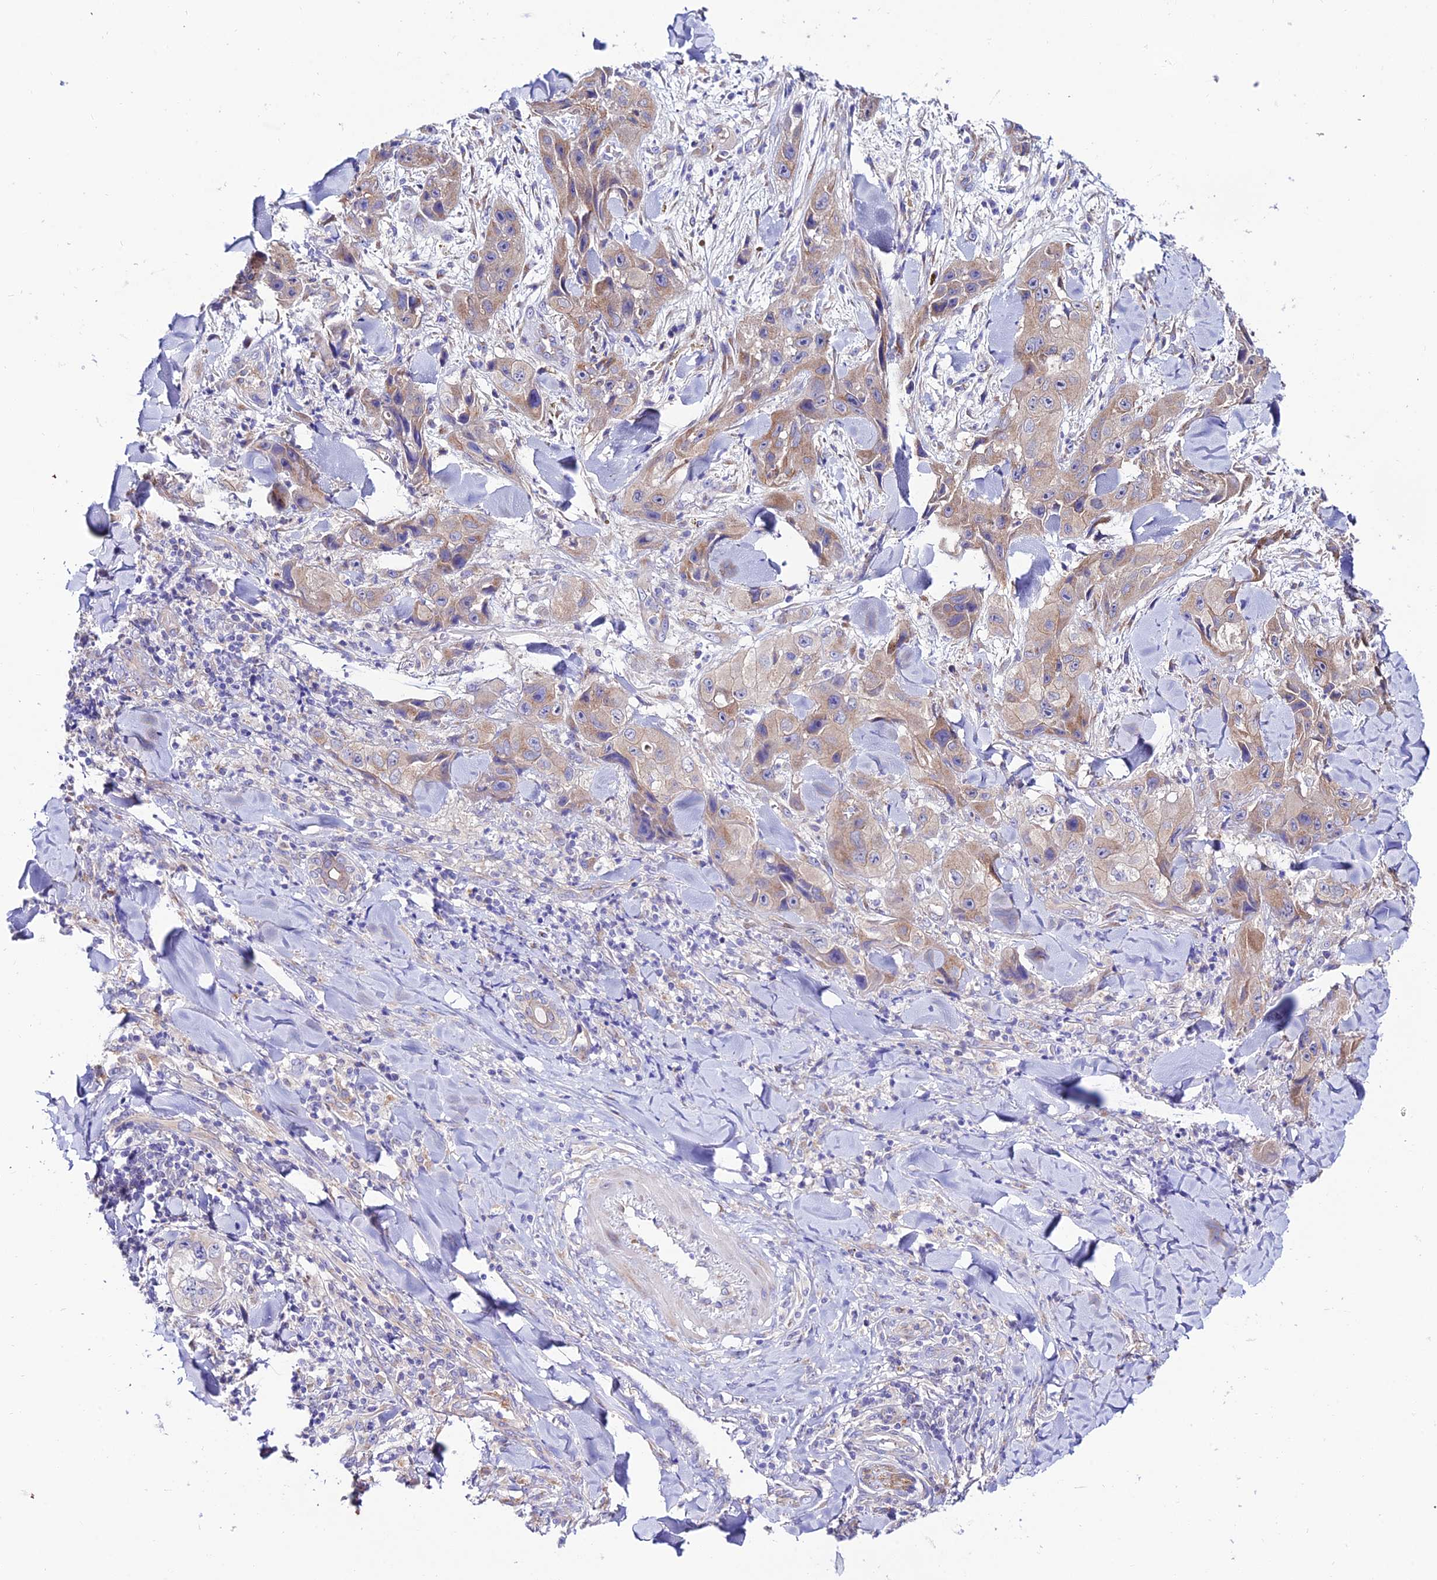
{"staining": {"intensity": "weak", "quantity": ">75%", "location": "cytoplasmic/membranous"}, "tissue": "skin cancer", "cell_type": "Tumor cells", "image_type": "cancer", "snomed": [{"axis": "morphology", "description": "Squamous cell carcinoma, NOS"}, {"axis": "topography", "description": "Skin"}, {"axis": "topography", "description": "Subcutis"}], "caption": "This is an image of immunohistochemistry staining of skin squamous cell carcinoma, which shows weak expression in the cytoplasmic/membranous of tumor cells.", "gene": "LACTB2", "patient": {"sex": "male", "age": 73}}